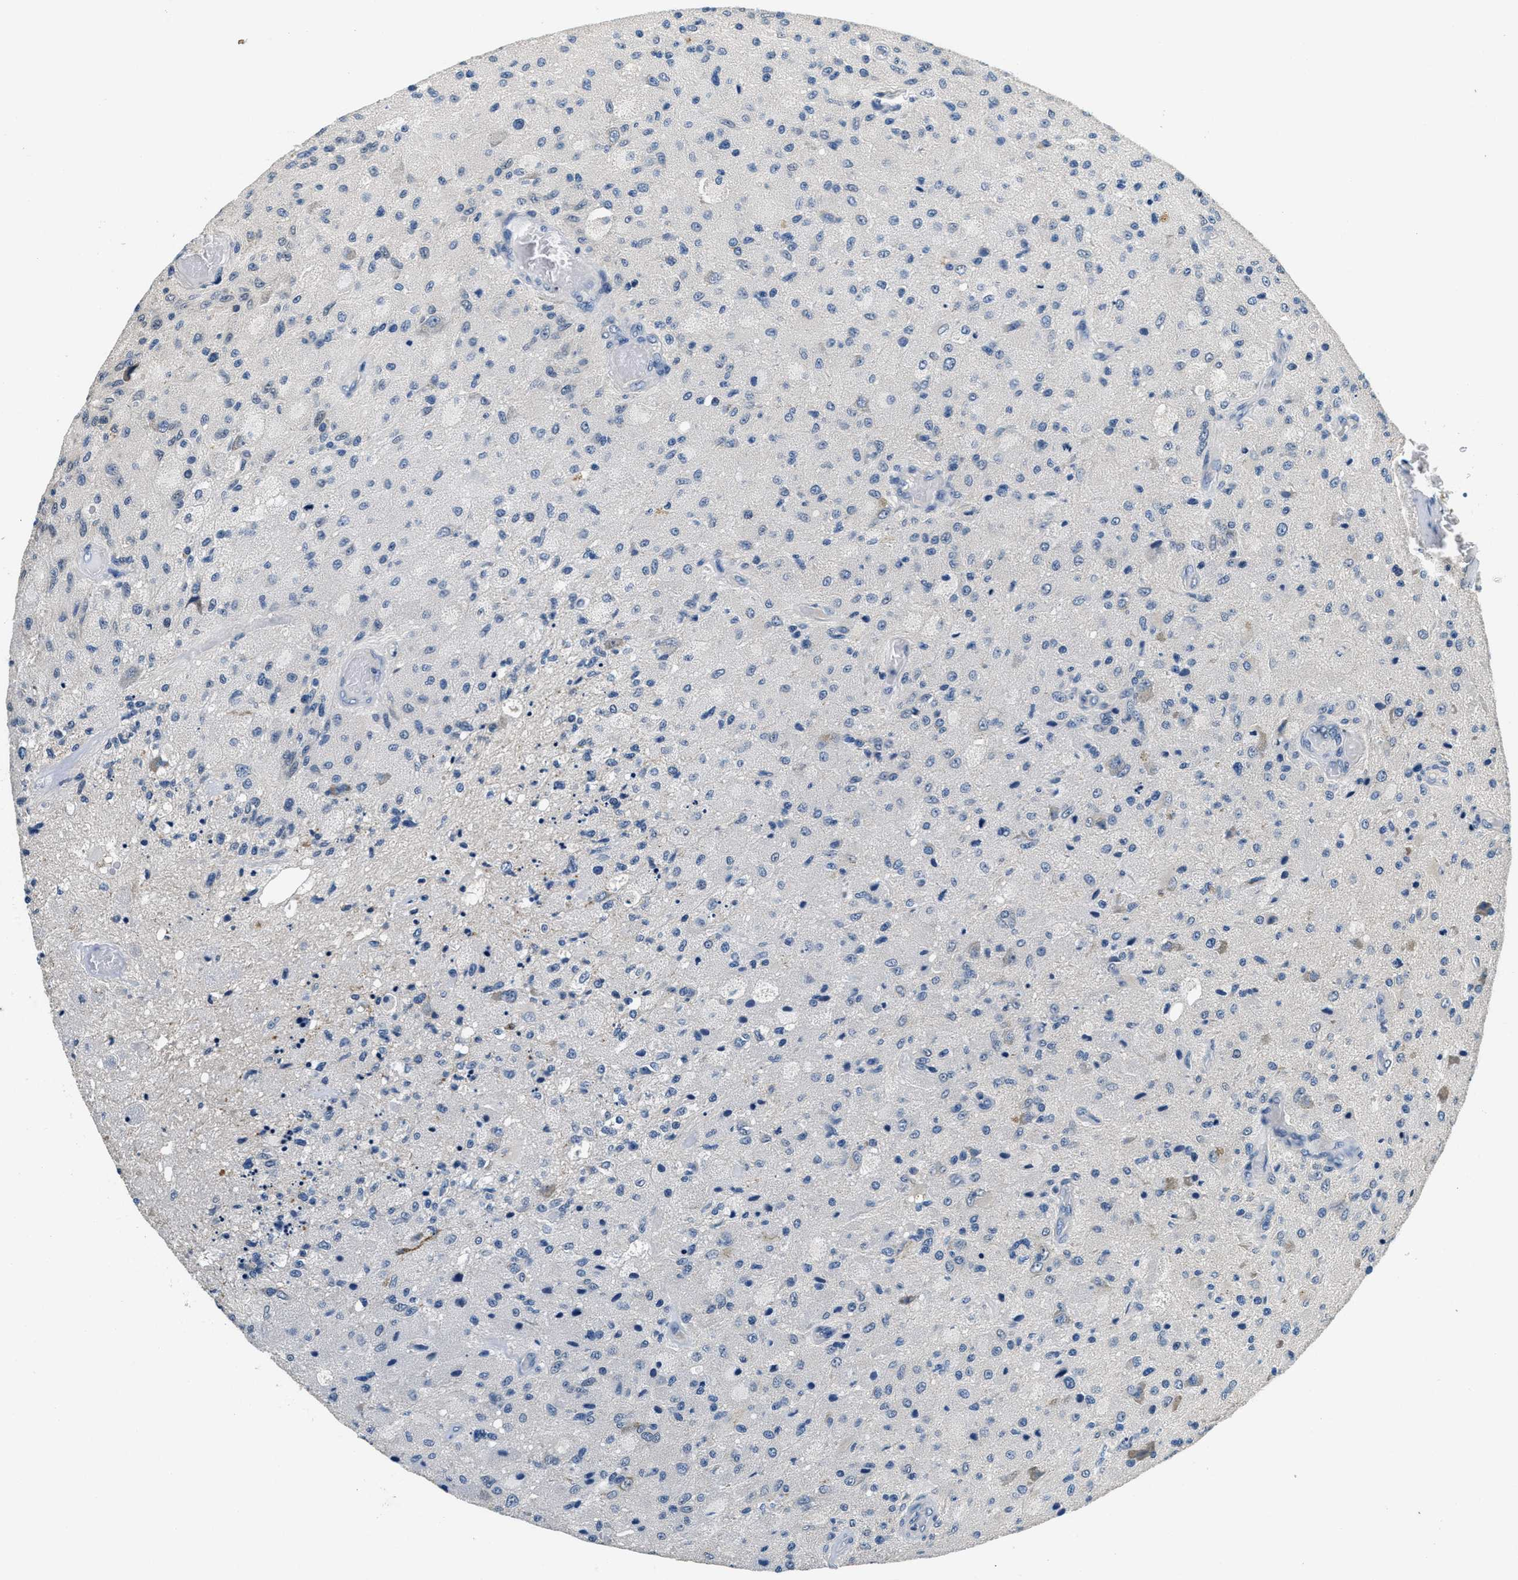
{"staining": {"intensity": "negative", "quantity": "none", "location": "none"}, "tissue": "glioma", "cell_type": "Tumor cells", "image_type": "cancer", "snomed": [{"axis": "morphology", "description": "Normal tissue, NOS"}, {"axis": "morphology", "description": "Glioma, malignant, High grade"}, {"axis": "topography", "description": "Cerebral cortex"}], "caption": "Protein analysis of glioma reveals no significant expression in tumor cells.", "gene": "ALDH3A2", "patient": {"sex": "male", "age": 77}}